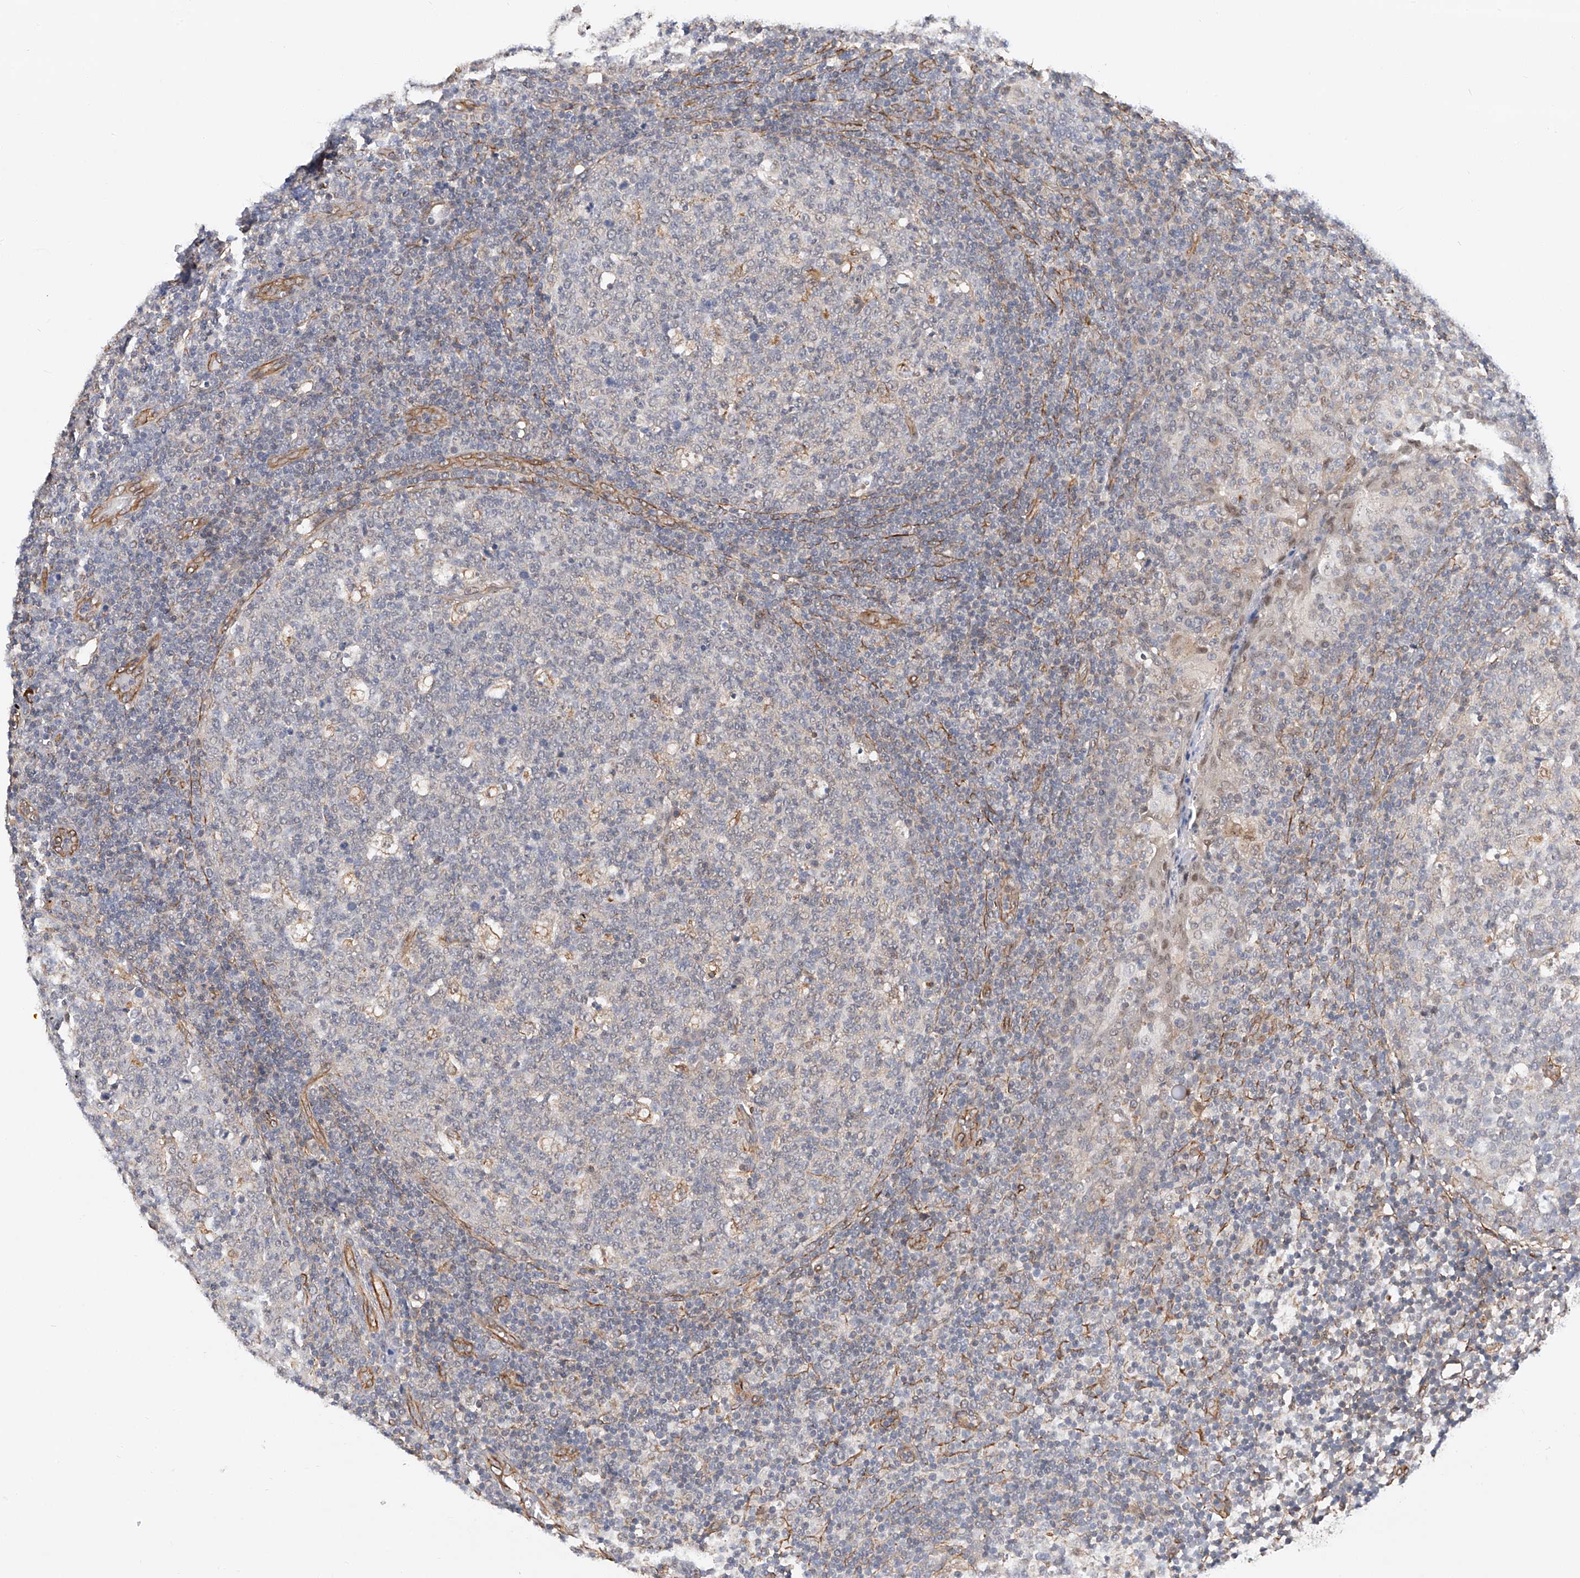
{"staining": {"intensity": "weak", "quantity": "<25%", "location": "cytoplasmic/membranous"}, "tissue": "tonsil", "cell_type": "Germinal center cells", "image_type": "normal", "snomed": [{"axis": "morphology", "description": "Normal tissue, NOS"}, {"axis": "topography", "description": "Tonsil"}], "caption": "An immunohistochemistry (IHC) micrograph of benign tonsil is shown. There is no staining in germinal center cells of tonsil.", "gene": "AMD1", "patient": {"sex": "female", "age": 19}}